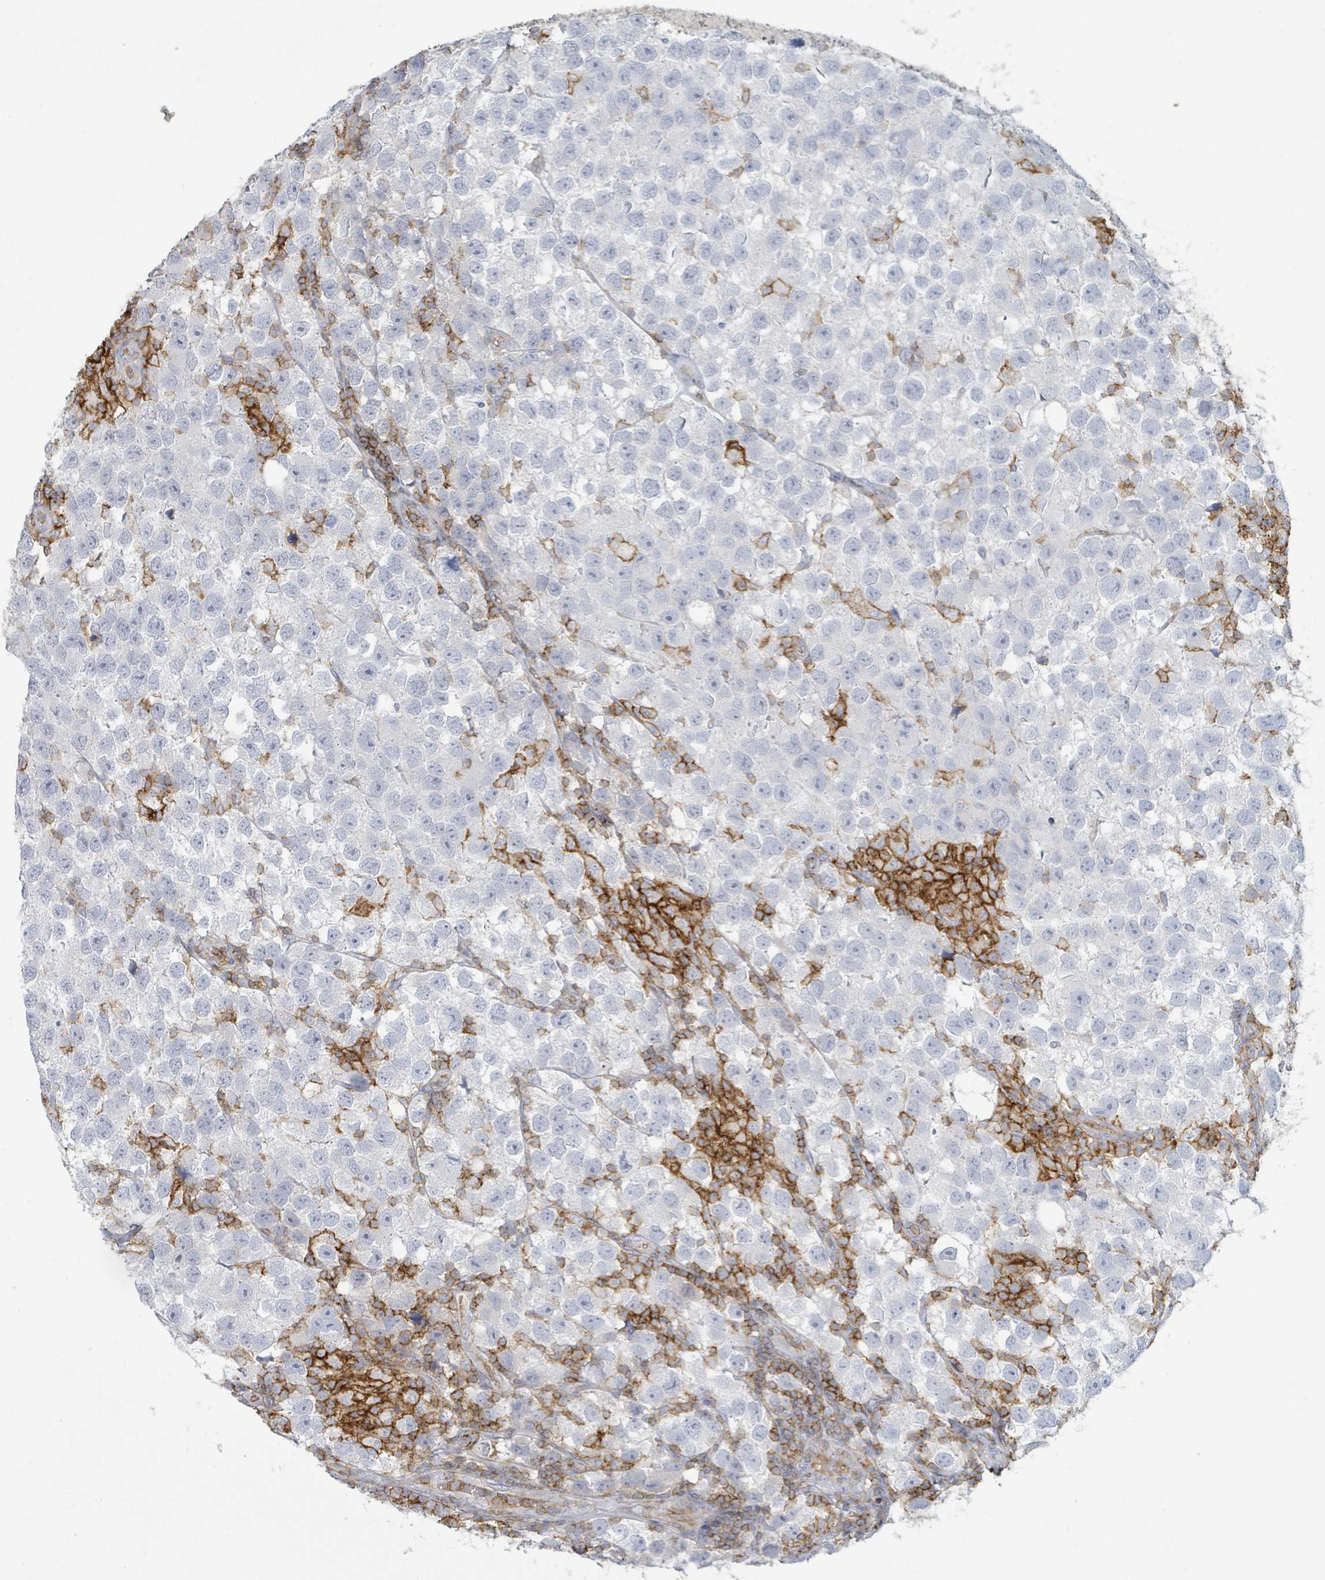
{"staining": {"intensity": "negative", "quantity": "none", "location": "none"}, "tissue": "testis cancer", "cell_type": "Tumor cells", "image_type": "cancer", "snomed": [{"axis": "morphology", "description": "Seminoma, NOS"}, {"axis": "topography", "description": "Testis"}], "caption": "Immunohistochemical staining of human testis cancer (seminoma) displays no significant positivity in tumor cells.", "gene": "TNFRSF14", "patient": {"sex": "male", "age": 26}}